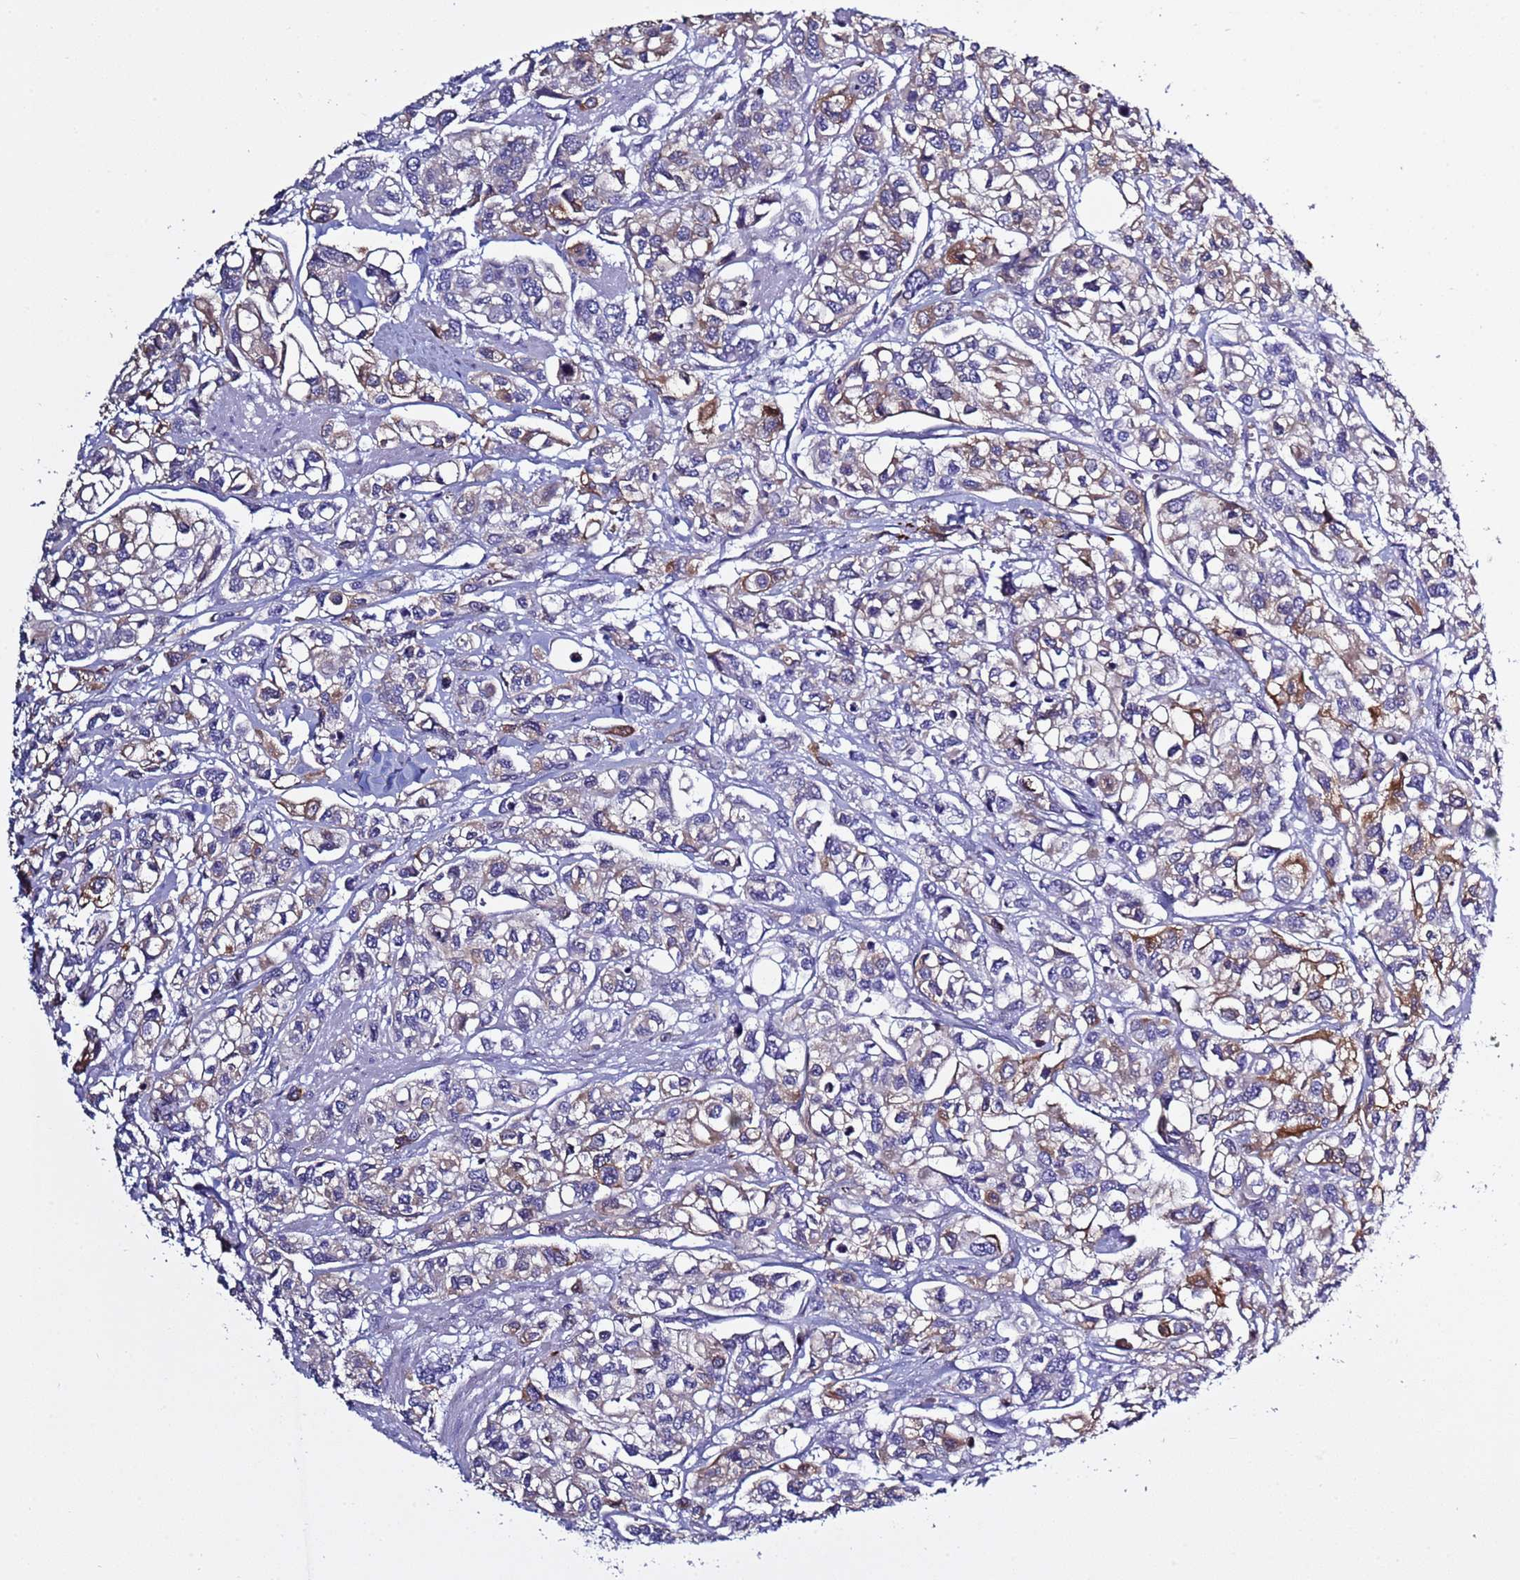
{"staining": {"intensity": "moderate", "quantity": "<25%", "location": "cytoplasmic/membranous"}, "tissue": "urothelial cancer", "cell_type": "Tumor cells", "image_type": "cancer", "snomed": [{"axis": "morphology", "description": "Urothelial carcinoma, High grade"}, {"axis": "topography", "description": "Urinary bladder"}], "caption": "There is low levels of moderate cytoplasmic/membranous positivity in tumor cells of urothelial carcinoma (high-grade), as demonstrated by immunohistochemical staining (brown color).", "gene": "ABHD17B", "patient": {"sex": "male", "age": 67}}